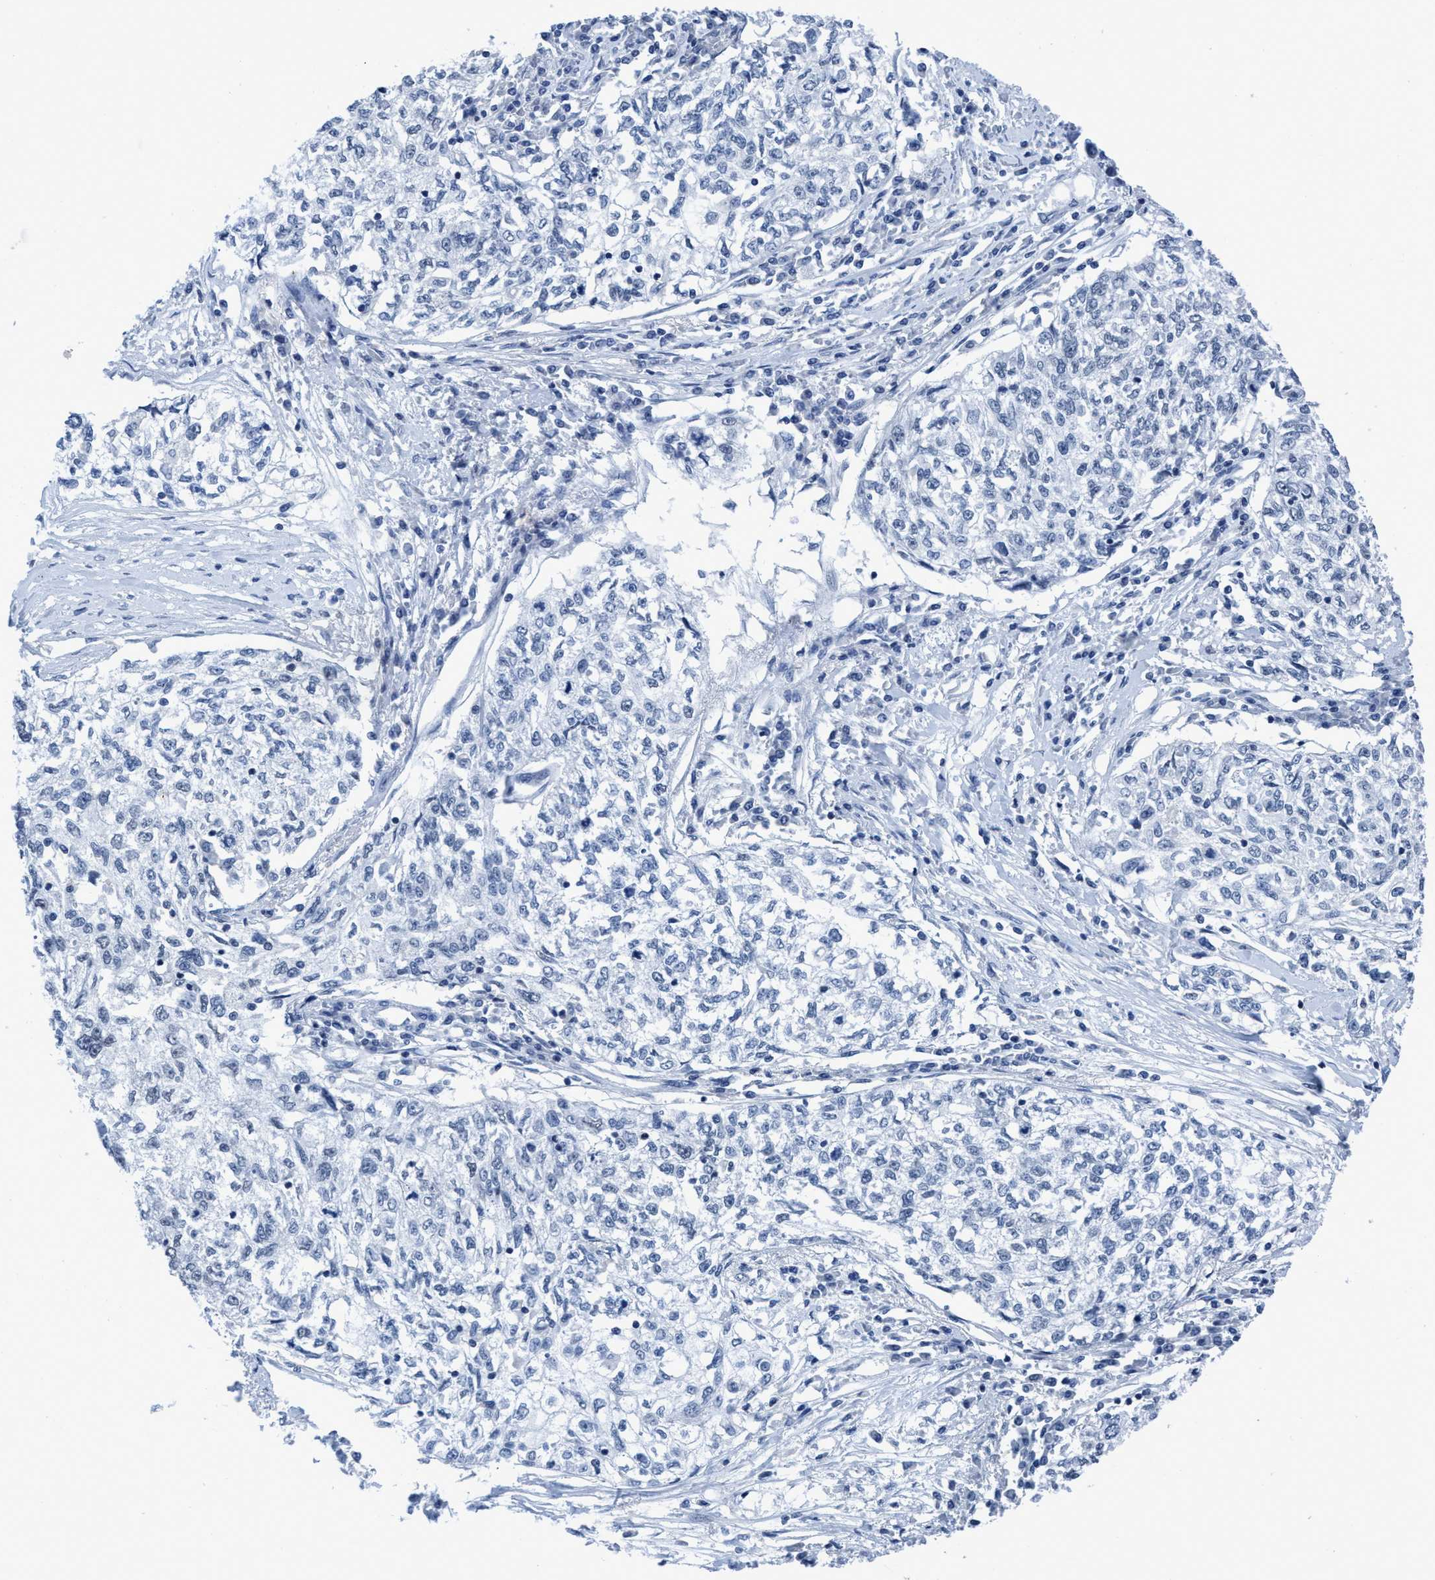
{"staining": {"intensity": "negative", "quantity": "none", "location": "none"}, "tissue": "cervical cancer", "cell_type": "Tumor cells", "image_type": "cancer", "snomed": [{"axis": "morphology", "description": "Squamous cell carcinoma, NOS"}, {"axis": "topography", "description": "Cervix"}], "caption": "A histopathology image of human cervical cancer is negative for staining in tumor cells. (DAB (3,3'-diaminobenzidine) IHC, high magnification).", "gene": "DNAI1", "patient": {"sex": "female", "age": 57}}